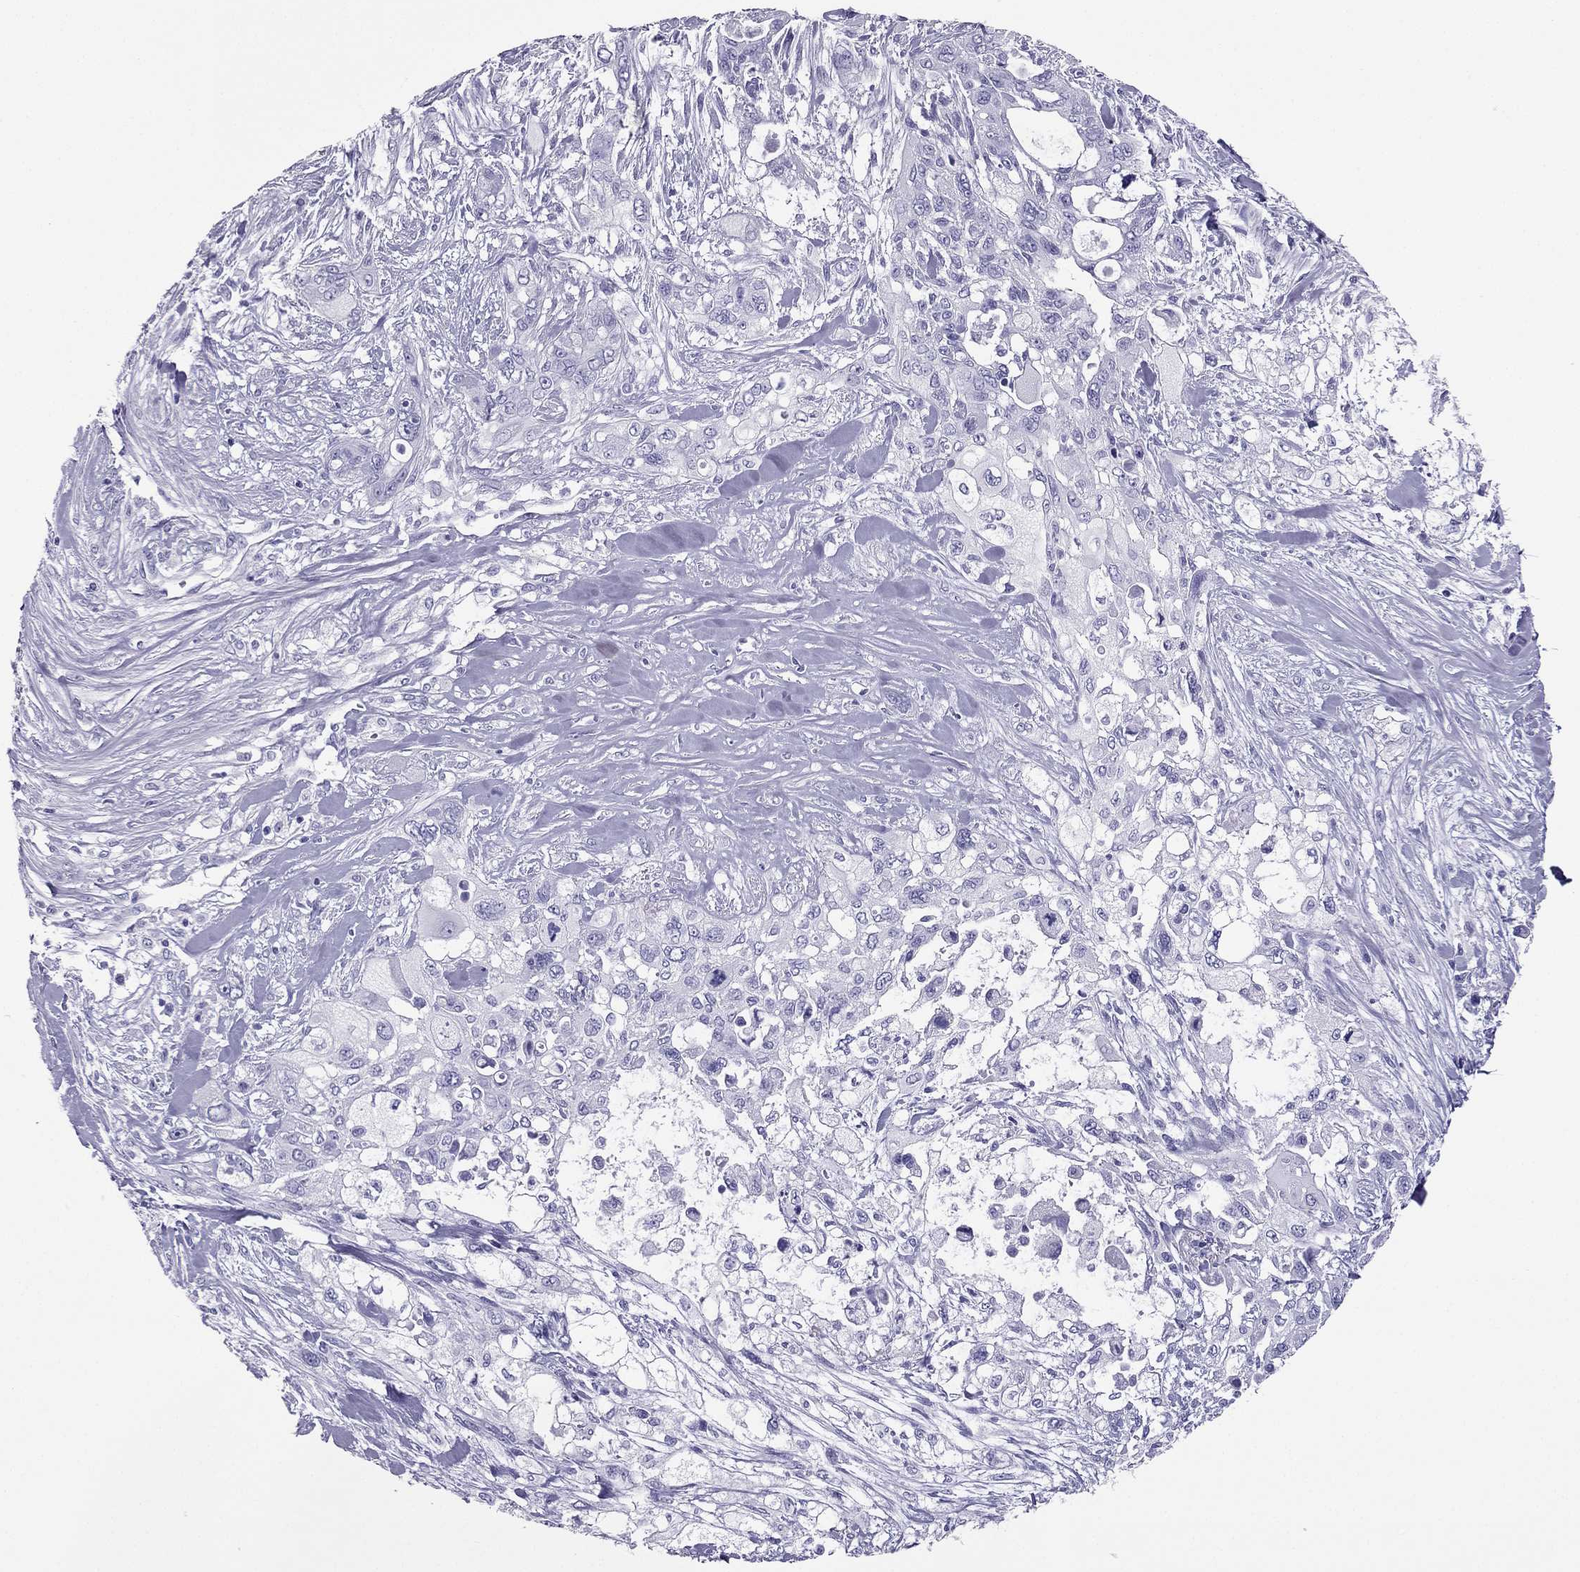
{"staining": {"intensity": "negative", "quantity": "none", "location": "none"}, "tissue": "pancreatic cancer", "cell_type": "Tumor cells", "image_type": "cancer", "snomed": [{"axis": "morphology", "description": "Adenocarcinoma, NOS"}, {"axis": "topography", "description": "Pancreas"}], "caption": "Image shows no significant protein staining in tumor cells of pancreatic cancer (adenocarcinoma).", "gene": "PDE6A", "patient": {"sex": "male", "age": 47}}